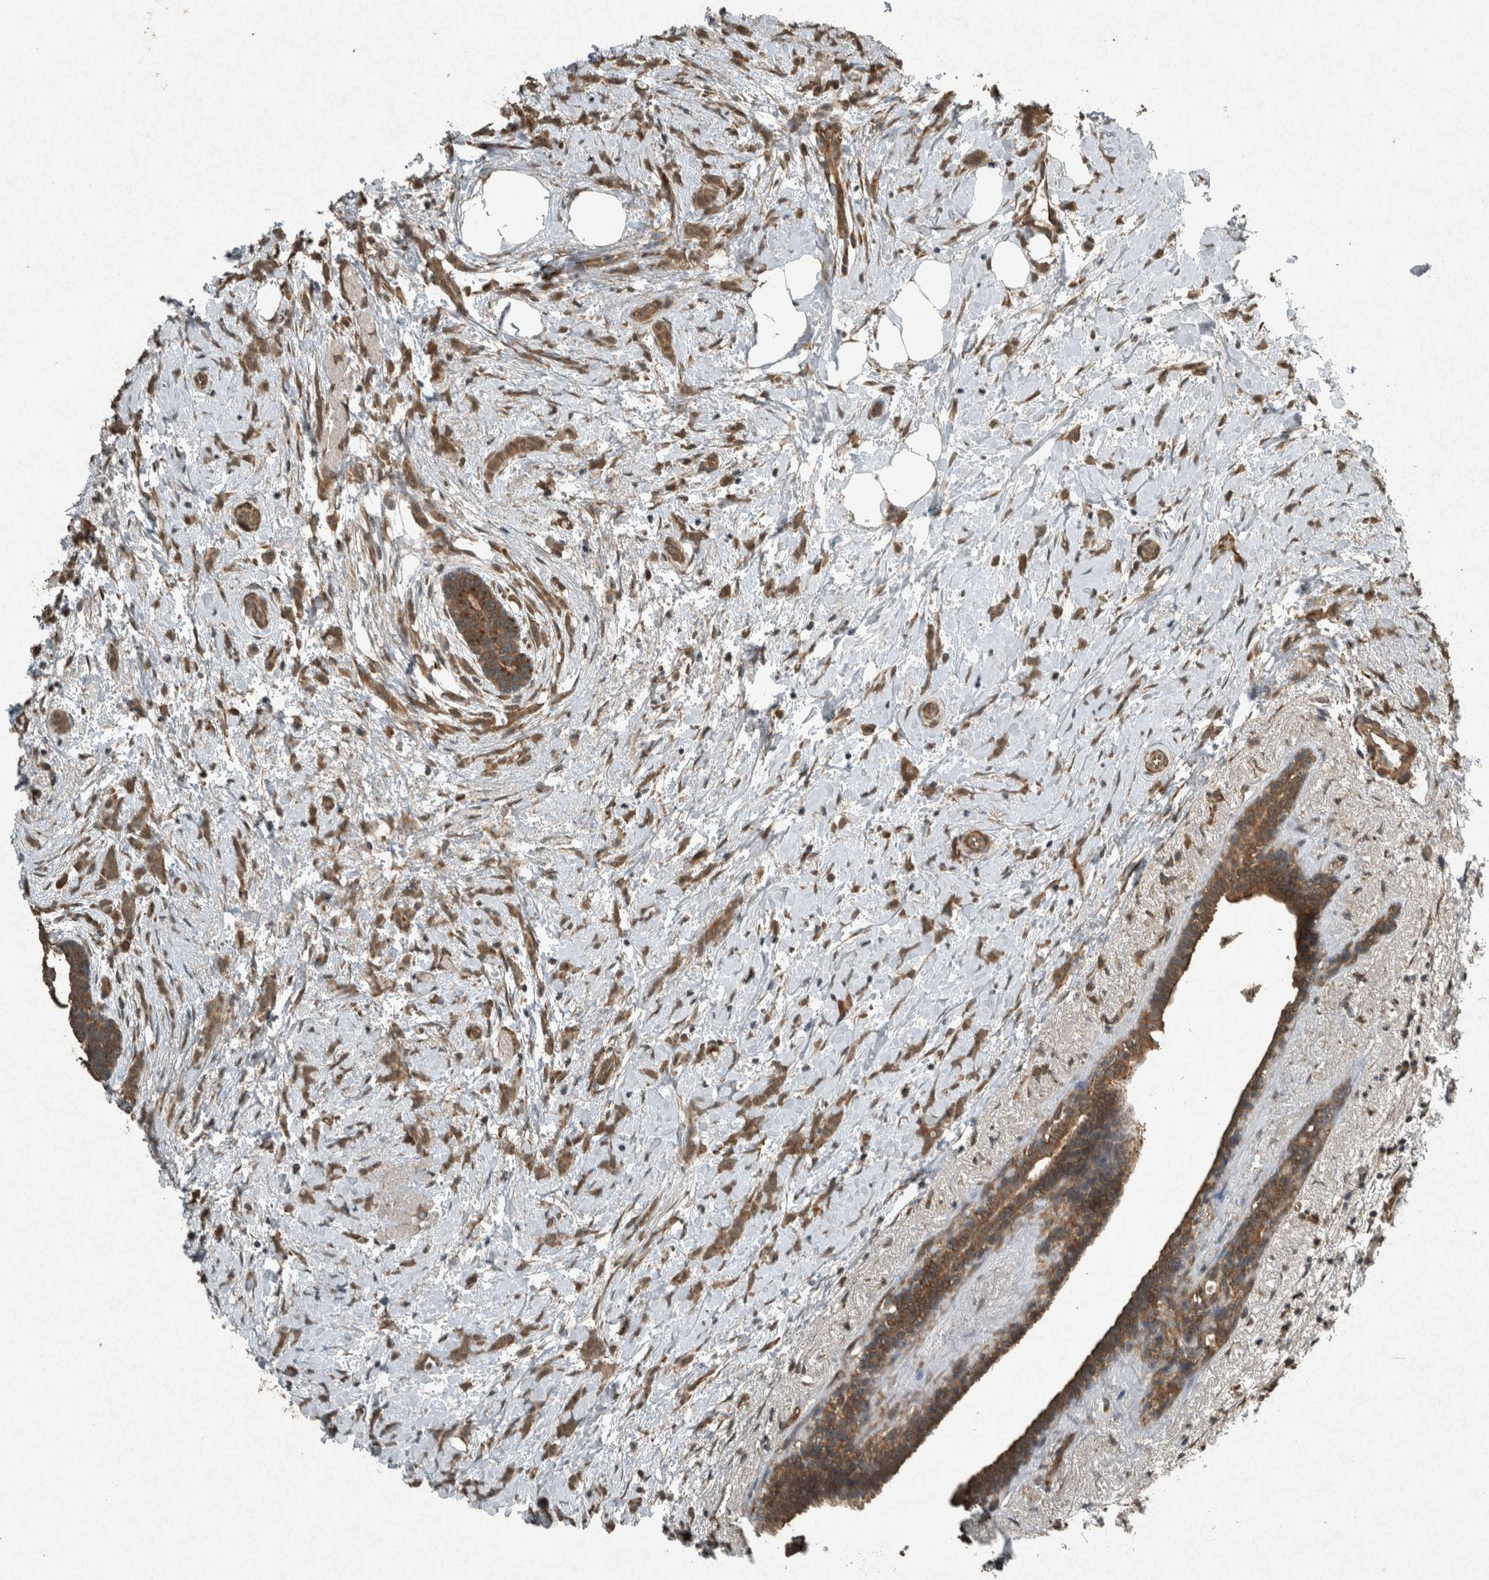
{"staining": {"intensity": "moderate", "quantity": ">75%", "location": "cytoplasmic/membranous"}, "tissue": "breast cancer", "cell_type": "Tumor cells", "image_type": "cancer", "snomed": [{"axis": "morphology", "description": "Lobular carcinoma, in situ"}, {"axis": "morphology", "description": "Lobular carcinoma"}, {"axis": "topography", "description": "Breast"}], "caption": "Immunohistochemistry of human breast cancer displays medium levels of moderate cytoplasmic/membranous expression in approximately >75% of tumor cells.", "gene": "ARHGEF12", "patient": {"sex": "female", "age": 41}}